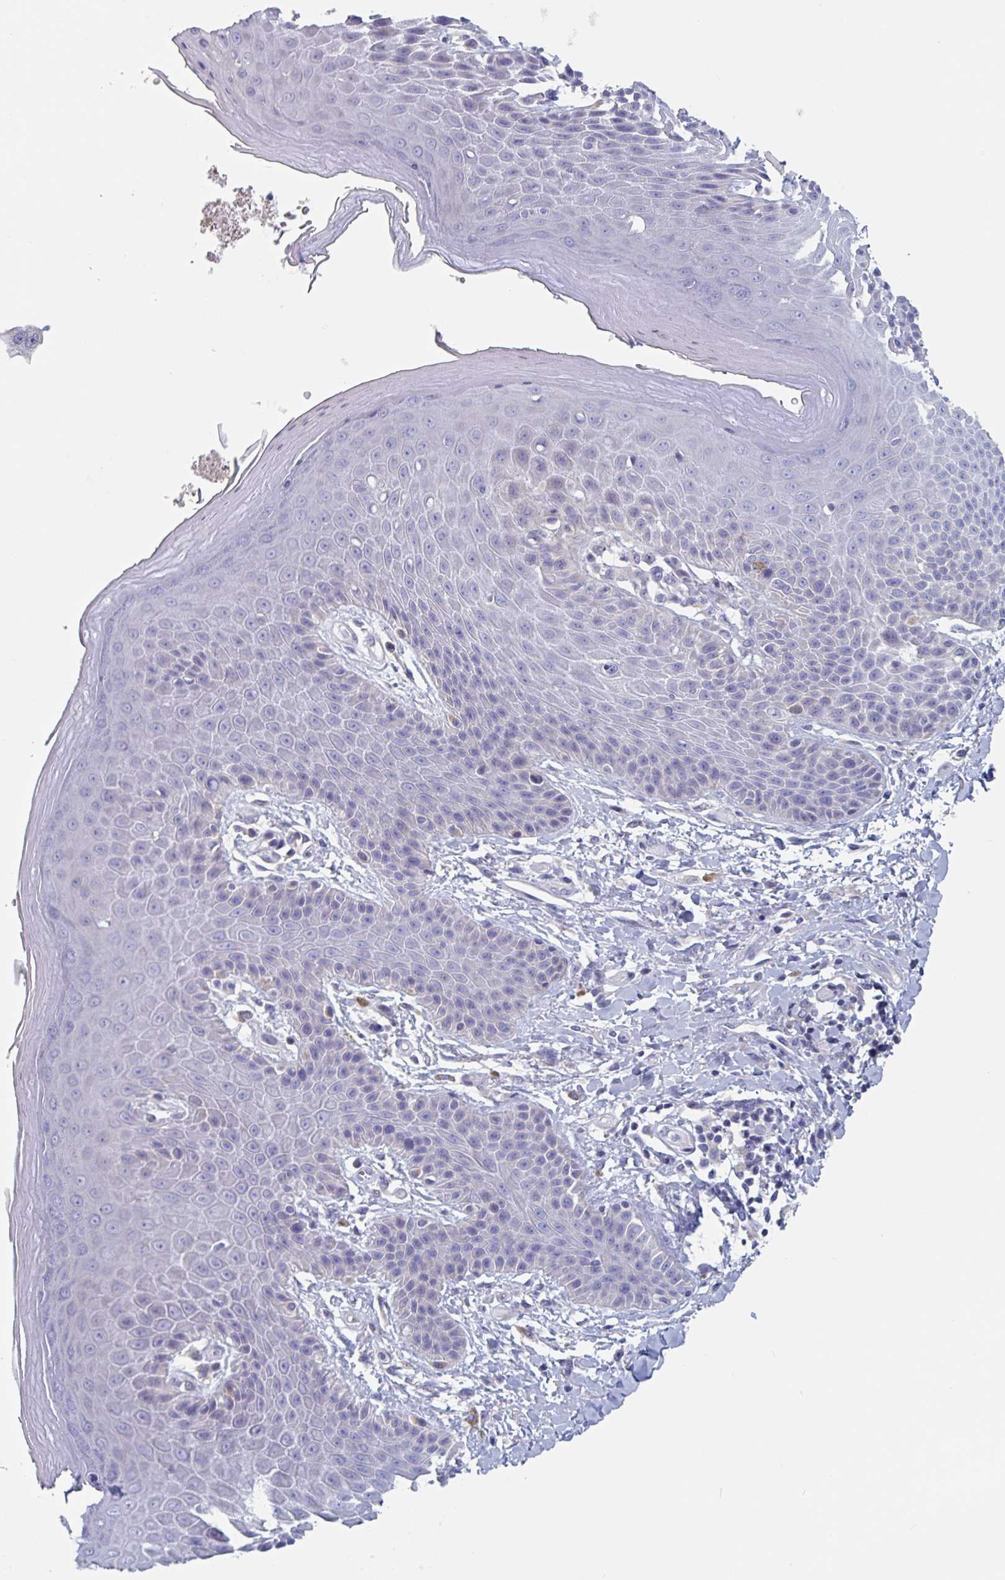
{"staining": {"intensity": "negative", "quantity": "none", "location": "none"}, "tissue": "skin", "cell_type": "Epidermal cells", "image_type": "normal", "snomed": [{"axis": "morphology", "description": "Normal tissue, NOS"}, {"axis": "topography", "description": "Peripheral nerve tissue"}], "caption": "Skin stained for a protein using IHC reveals no positivity epidermal cells.", "gene": "ABHD16A", "patient": {"sex": "male", "age": 51}}